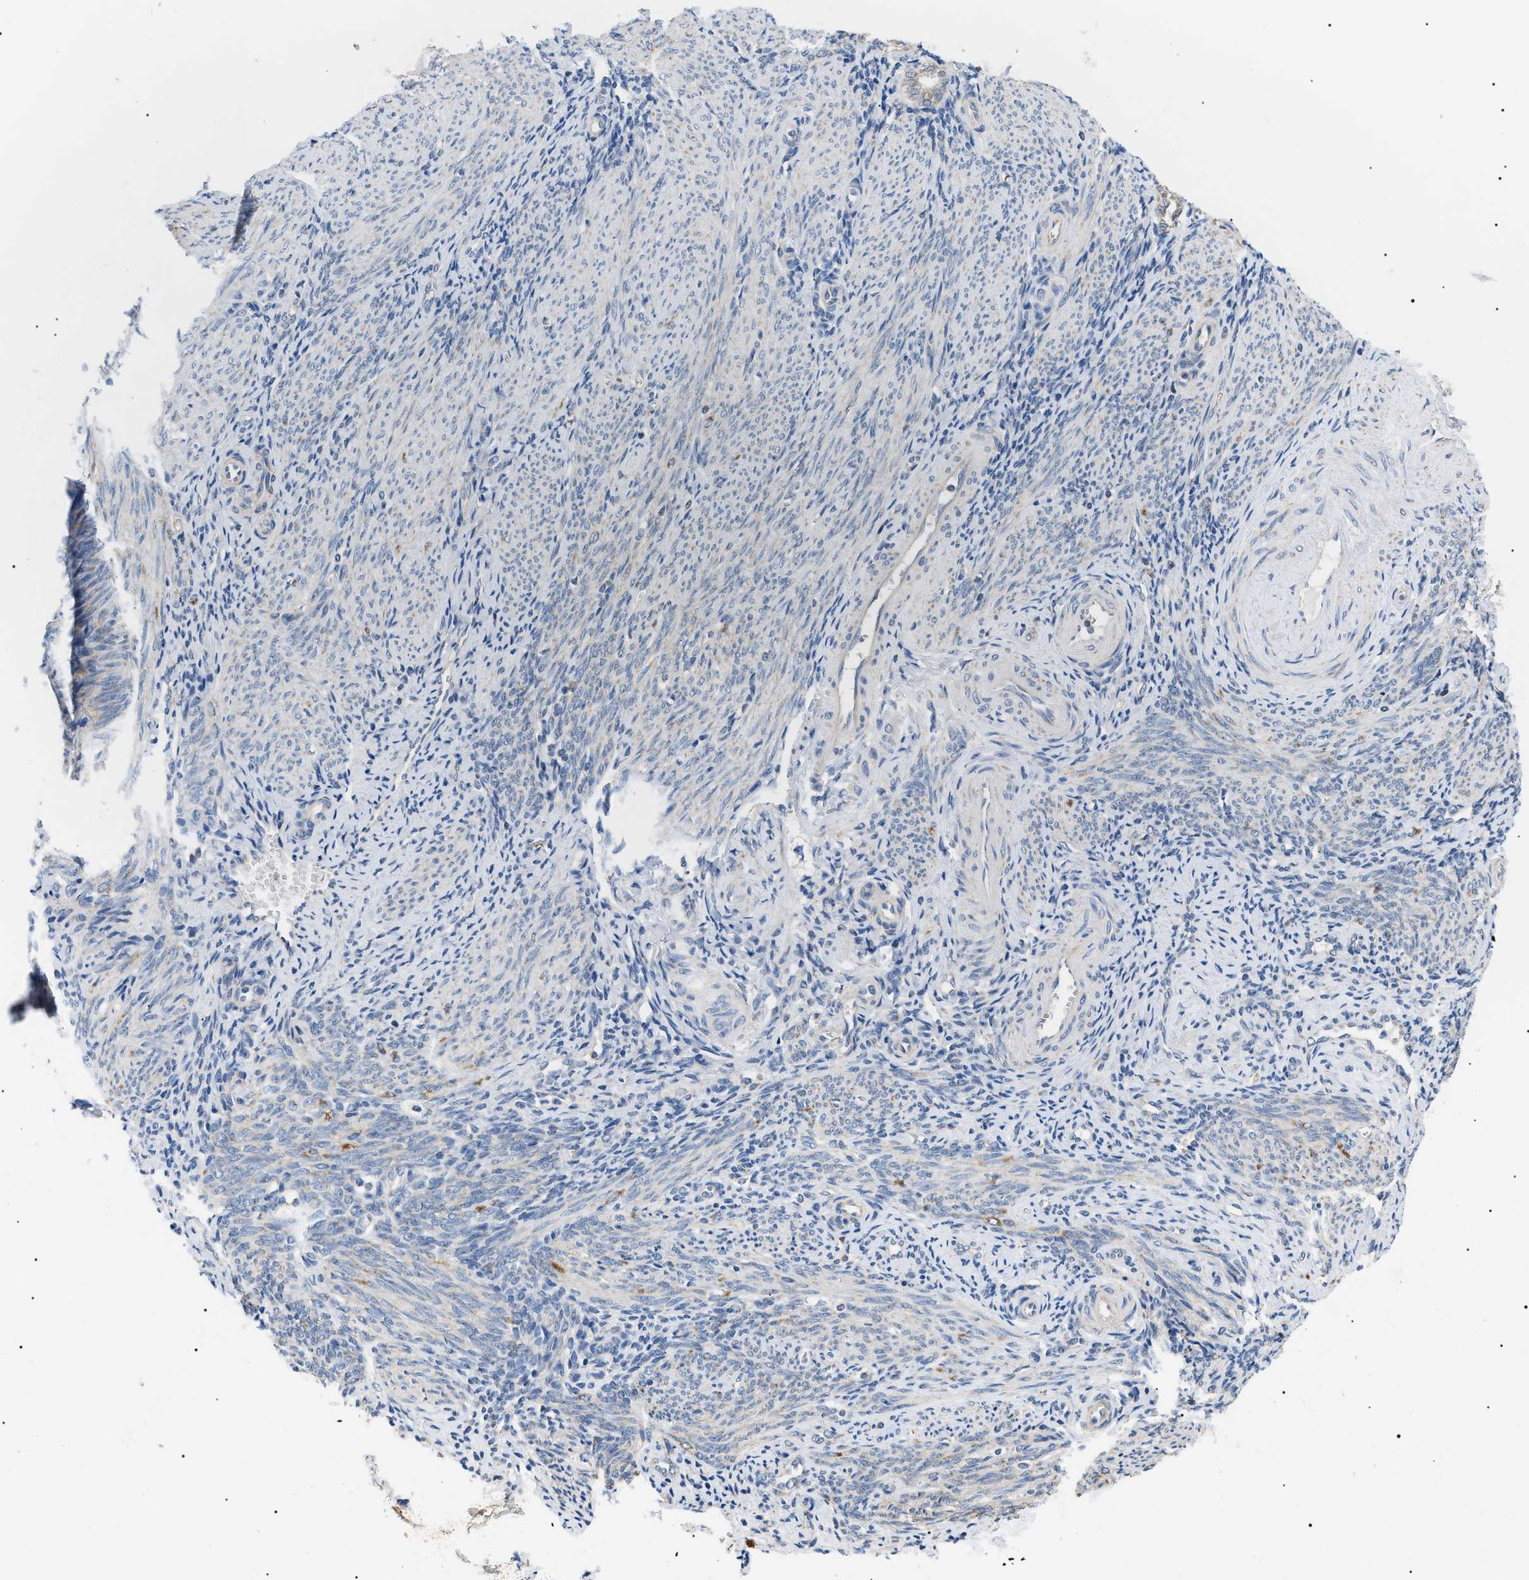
{"staining": {"intensity": "negative", "quantity": "none", "location": "none"}, "tissue": "endometrium", "cell_type": "Cells in endometrial stroma", "image_type": "normal", "snomed": [{"axis": "morphology", "description": "Normal tissue, NOS"}, {"axis": "topography", "description": "Endometrium"}], "caption": "Histopathology image shows no significant protein staining in cells in endometrial stroma of benign endometrium. Brightfield microscopy of immunohistochemistry stained with DAB (3,3'-diaminobenzidine) (brown) and hematoxylin (blue), captured at high magnification.", "gene": "TOMM6", "patient": {"sex": "female", "age": 50}}